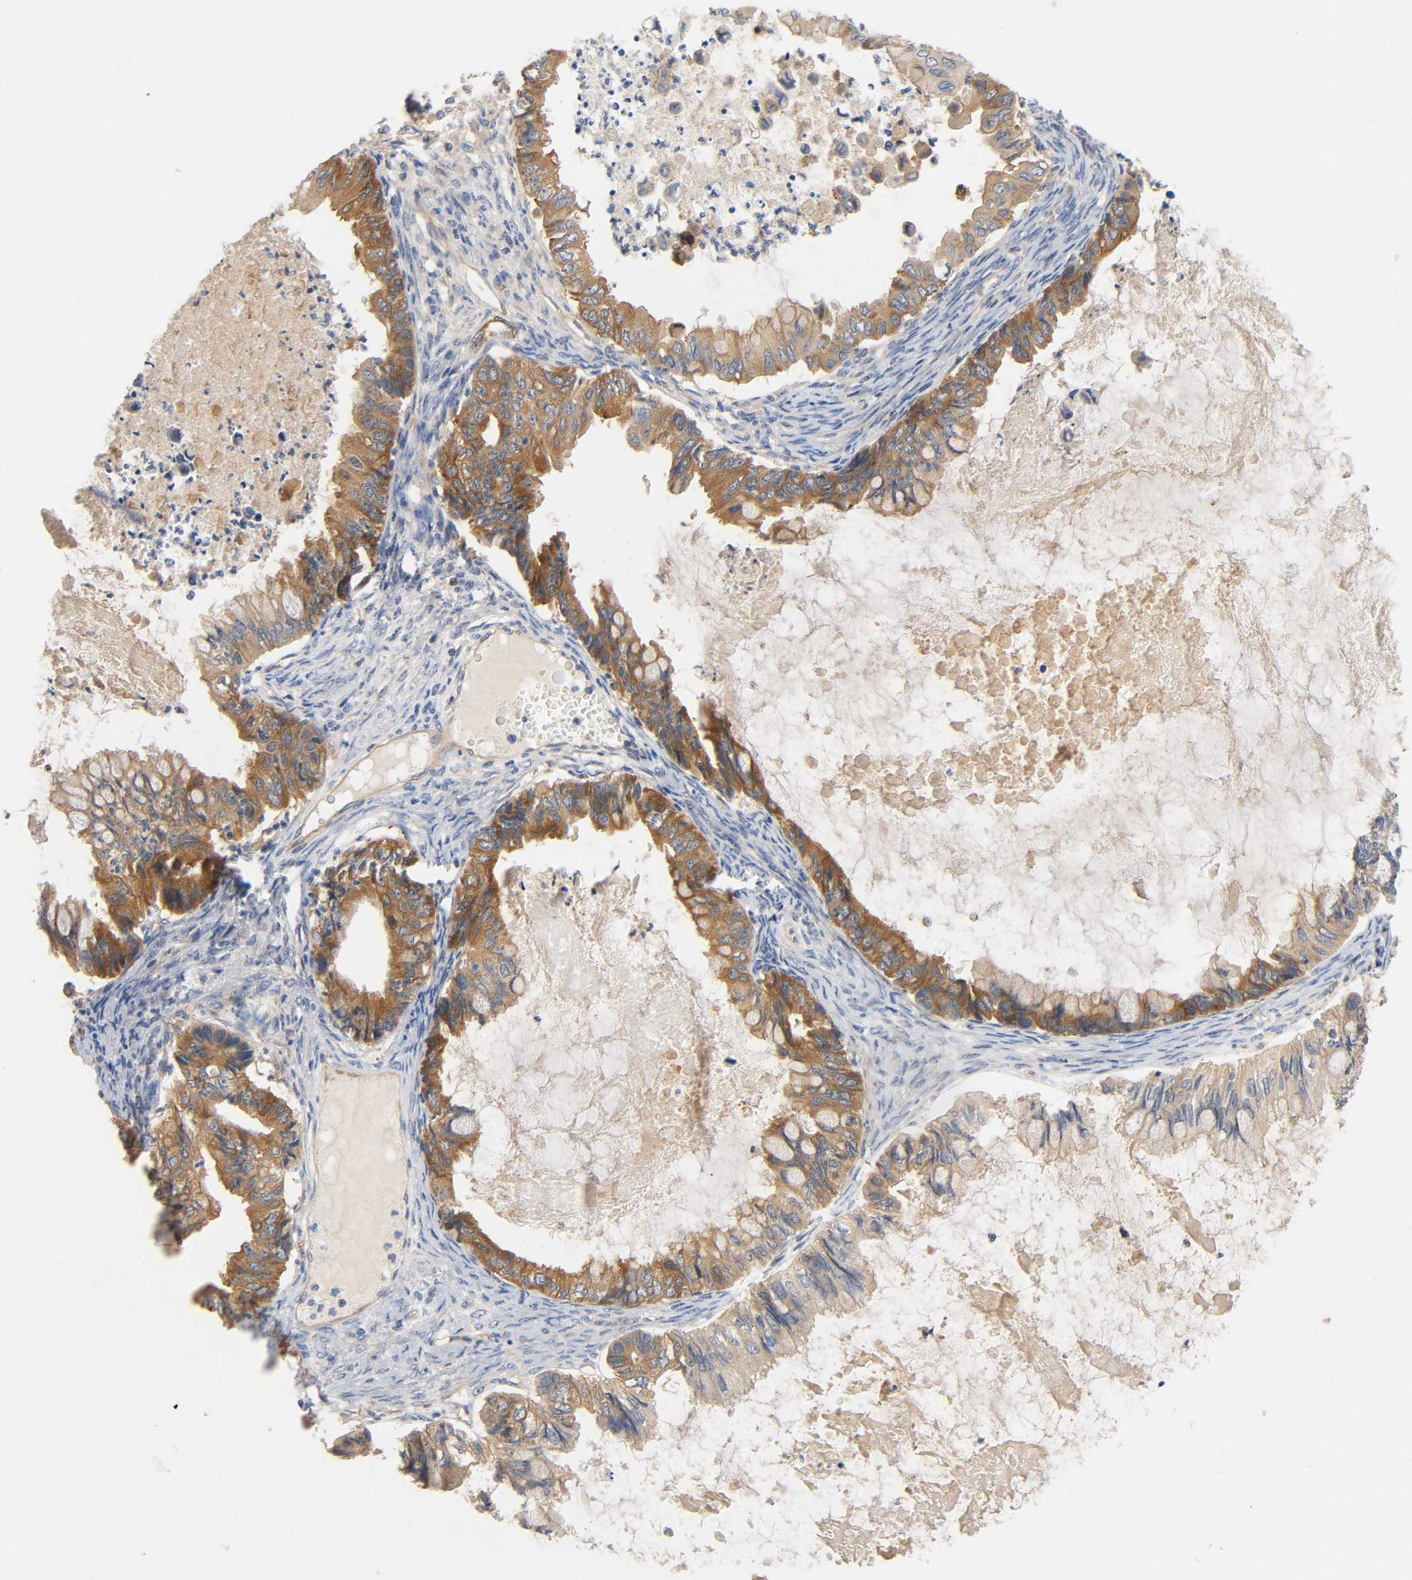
{"staining": {"intensity": "moderate", "quantity": ">75%", "location": "cytoplasmic/membranous"}, "tissue": "ovarian cancer", "cell_type": "Tumor cells", "image_type": "cancer", "snomed": [{"axis": "morphology", "description": "Cystadenocarcinoma, mucinous, NOS"}, {"axis": "topography", "description": "Ovary"}], "caption": "Ovarian mucinous cystadenocarcinoma stained for a protein (brown) displays moderate cytoplasmic/membranous positive positivity in approximately >75% of tumor cells.", "gene": "PRKAB1", "patient": {"sex": "female", "age": 80}}